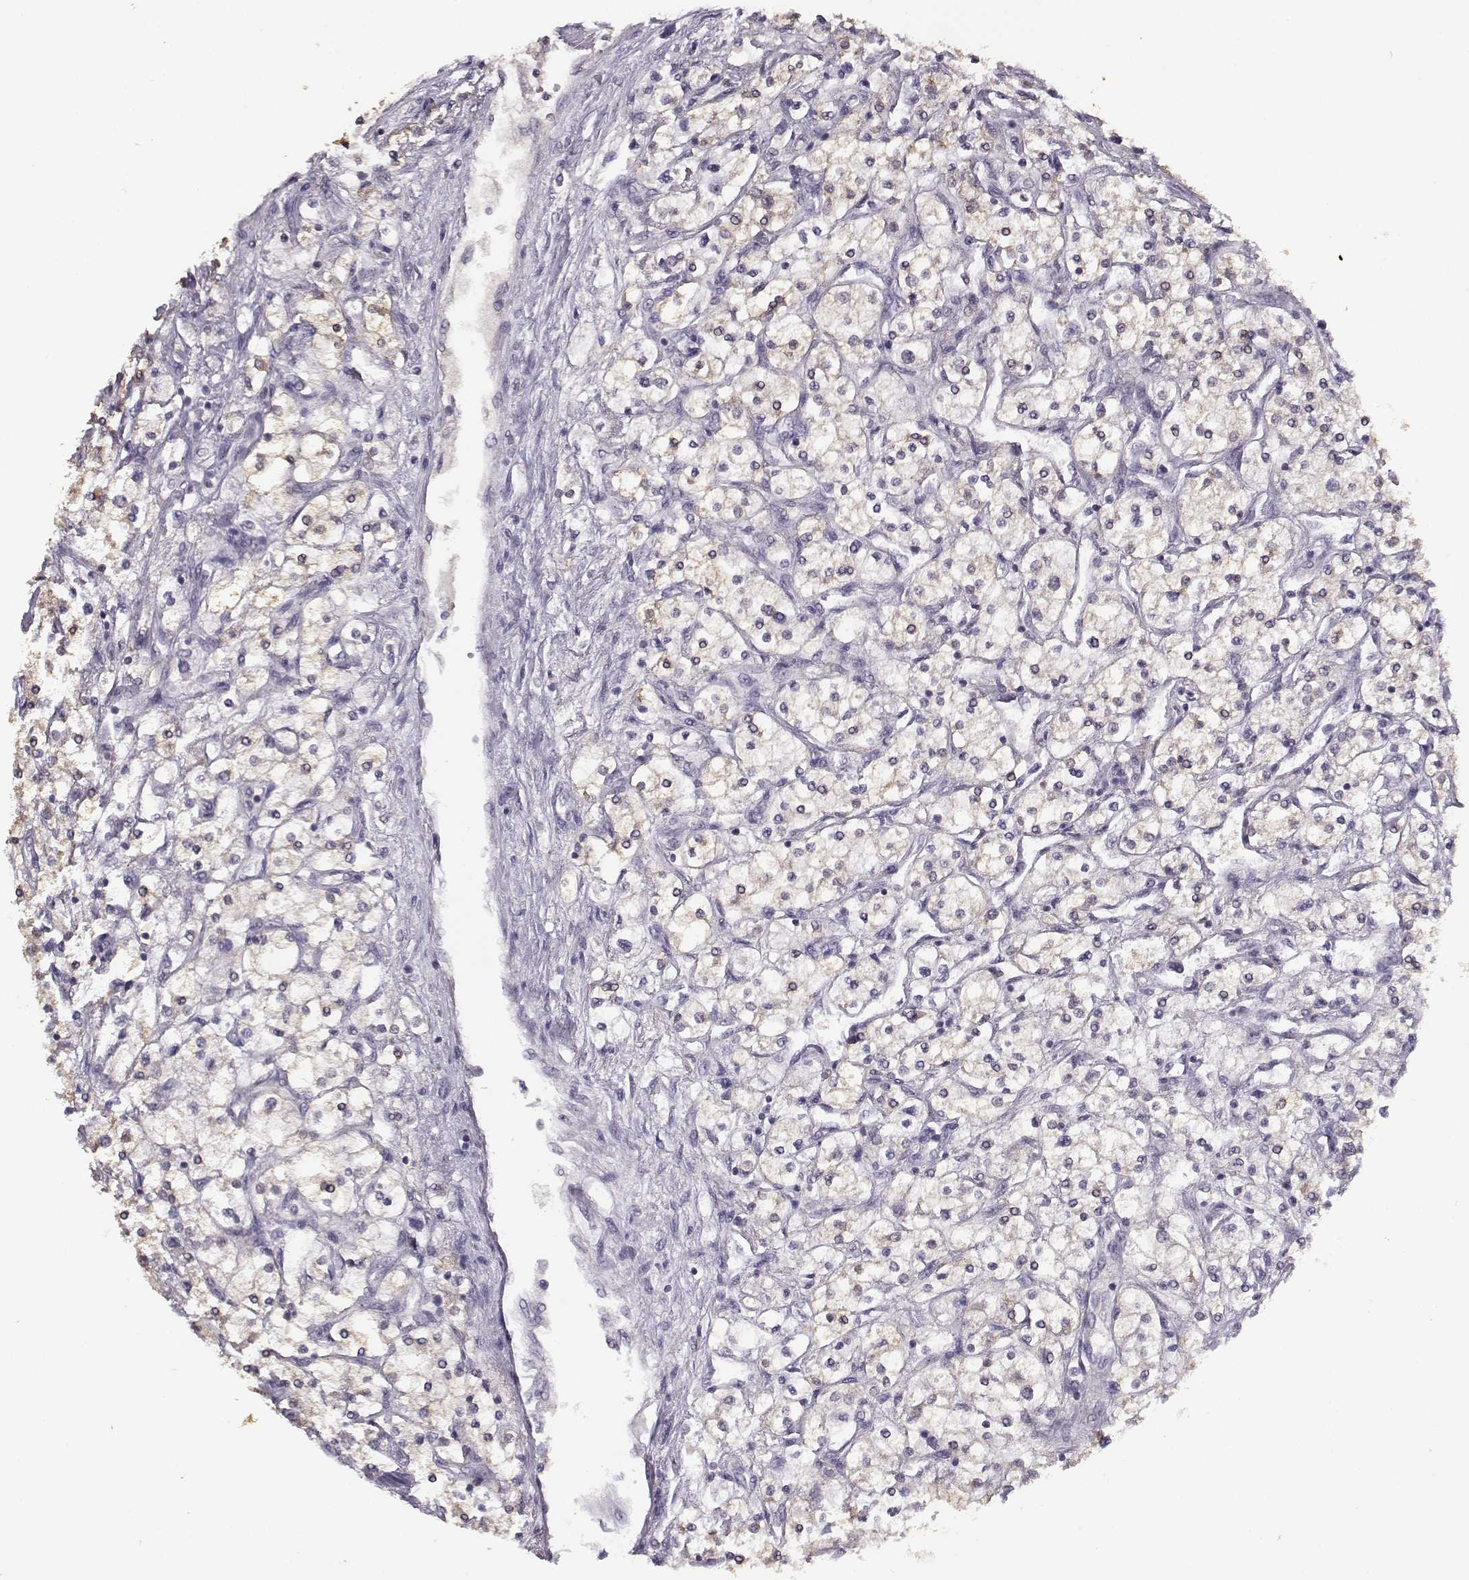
{"staining": {"intensity": "weak", "quantity": ">75%", "location": "cytoplasmic/membranous"}, "tissue": "renal cancer", "cell_type": "Tumor cells", "image_type": "cancer", "snomed": [{"axis": "morphology", "description": "Adenocarcinoma, NOS"}, {"axis": "topography", "description": "Kidney"}], "caption": "Renal cancer stained for a protein demonstrates weak cytoplasmic/membranous positivity in tumor cells. The staining was performed using DAB (3,3'-diaminobenzidine), with brown indicating positive protein expression. Nuclei are stained blue with hematoxylin.", "gene": "UROC1", "patient": {"sex": "male", "age": 80}}